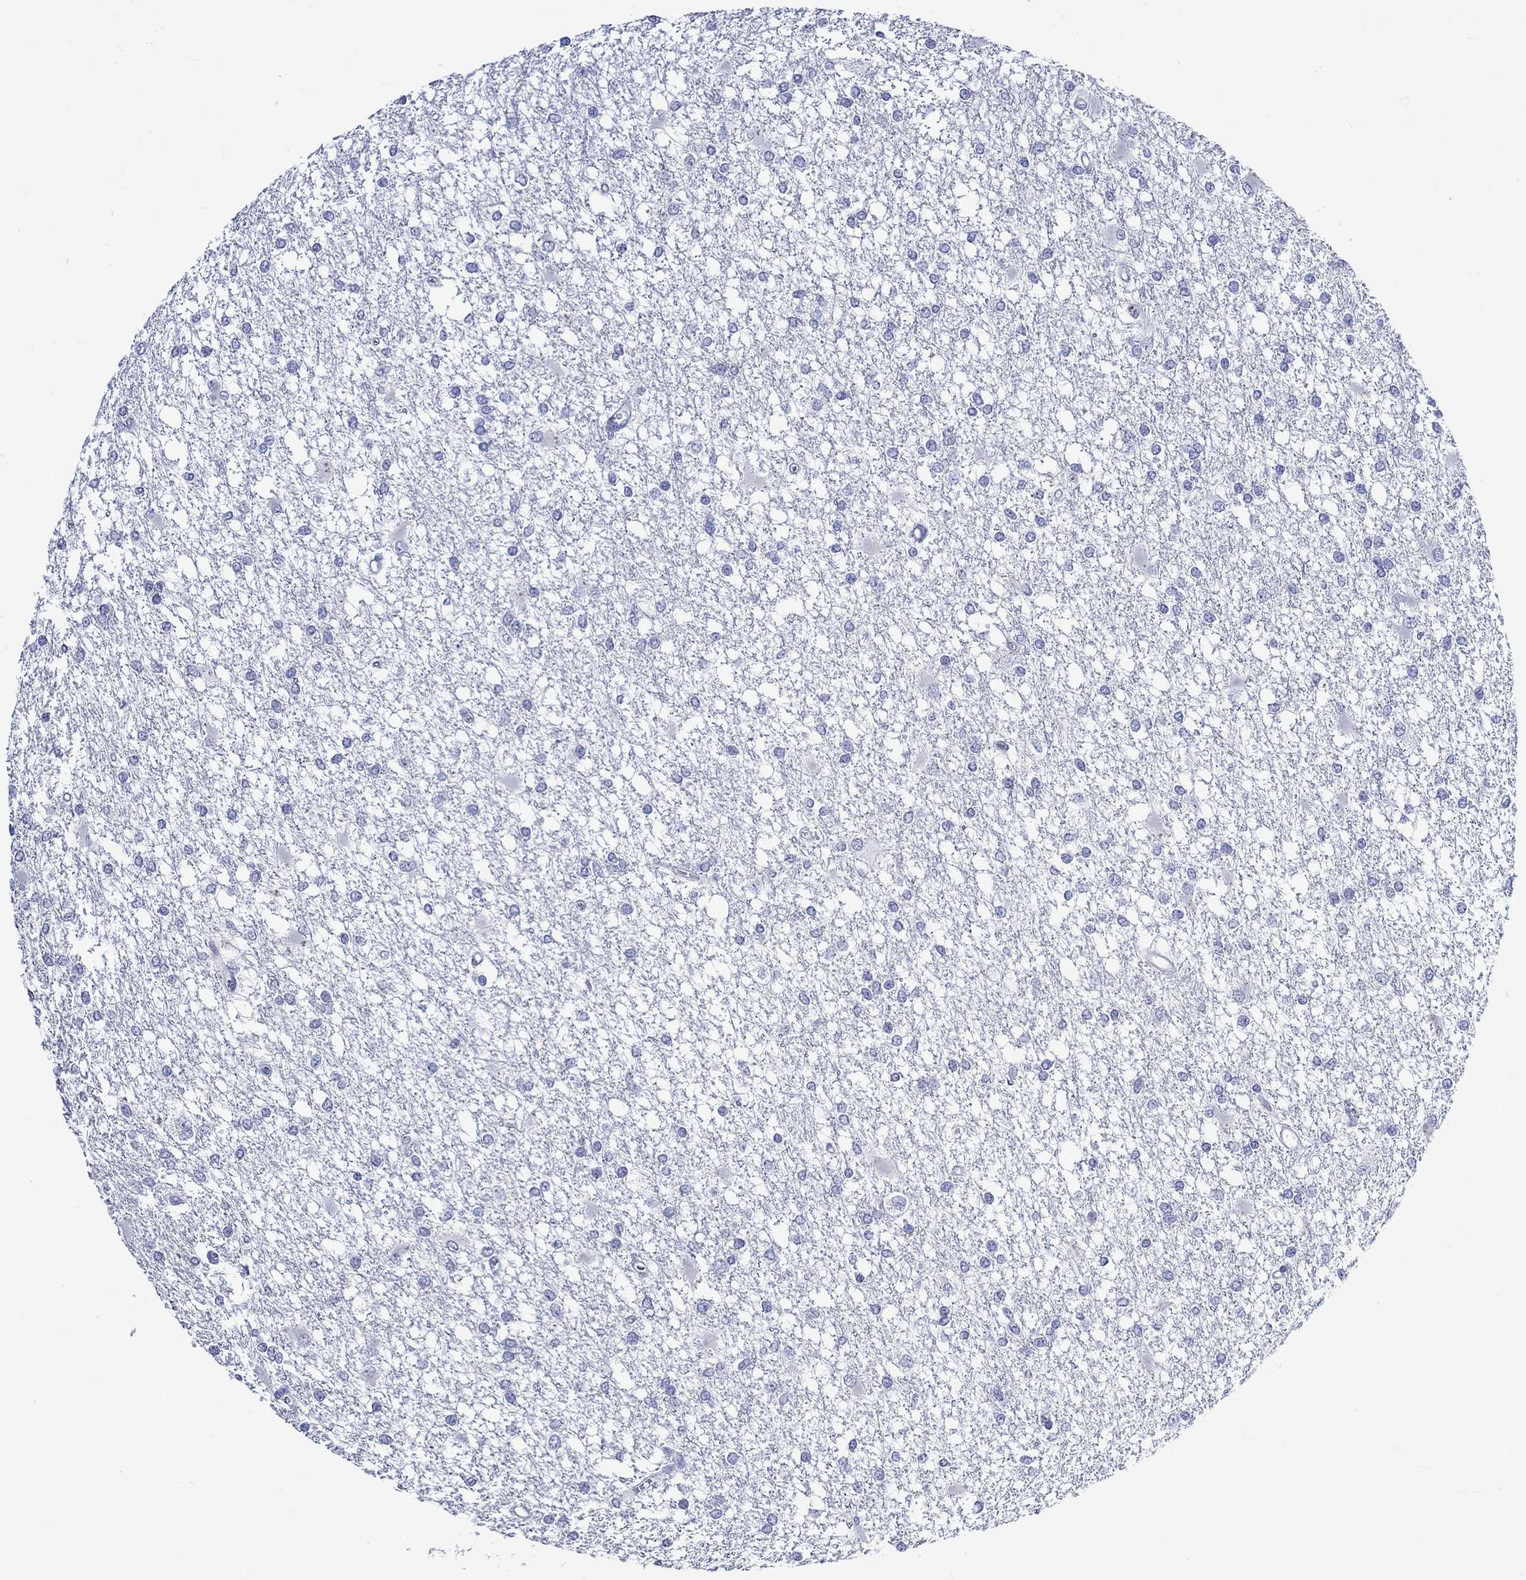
{"staining": {"intensity": "negative", "quantity": "none", "location": "none"}, "tissue": "glioma", "cell_type": "Tumor cells", "image_type": "cancer", "snomed": [{"axis": "morphology", "description": "Glioma, malignant, High grade"}, {"axis": "topography", "description": "Cerebral cortex"}], "caption": "DAB immunohistochemical staining of human malignant glioma (high-grade) shows no significant positivity in tumor cells.", "gene": "NRIP3", "patient": {"sex": "male", "age": 79}}